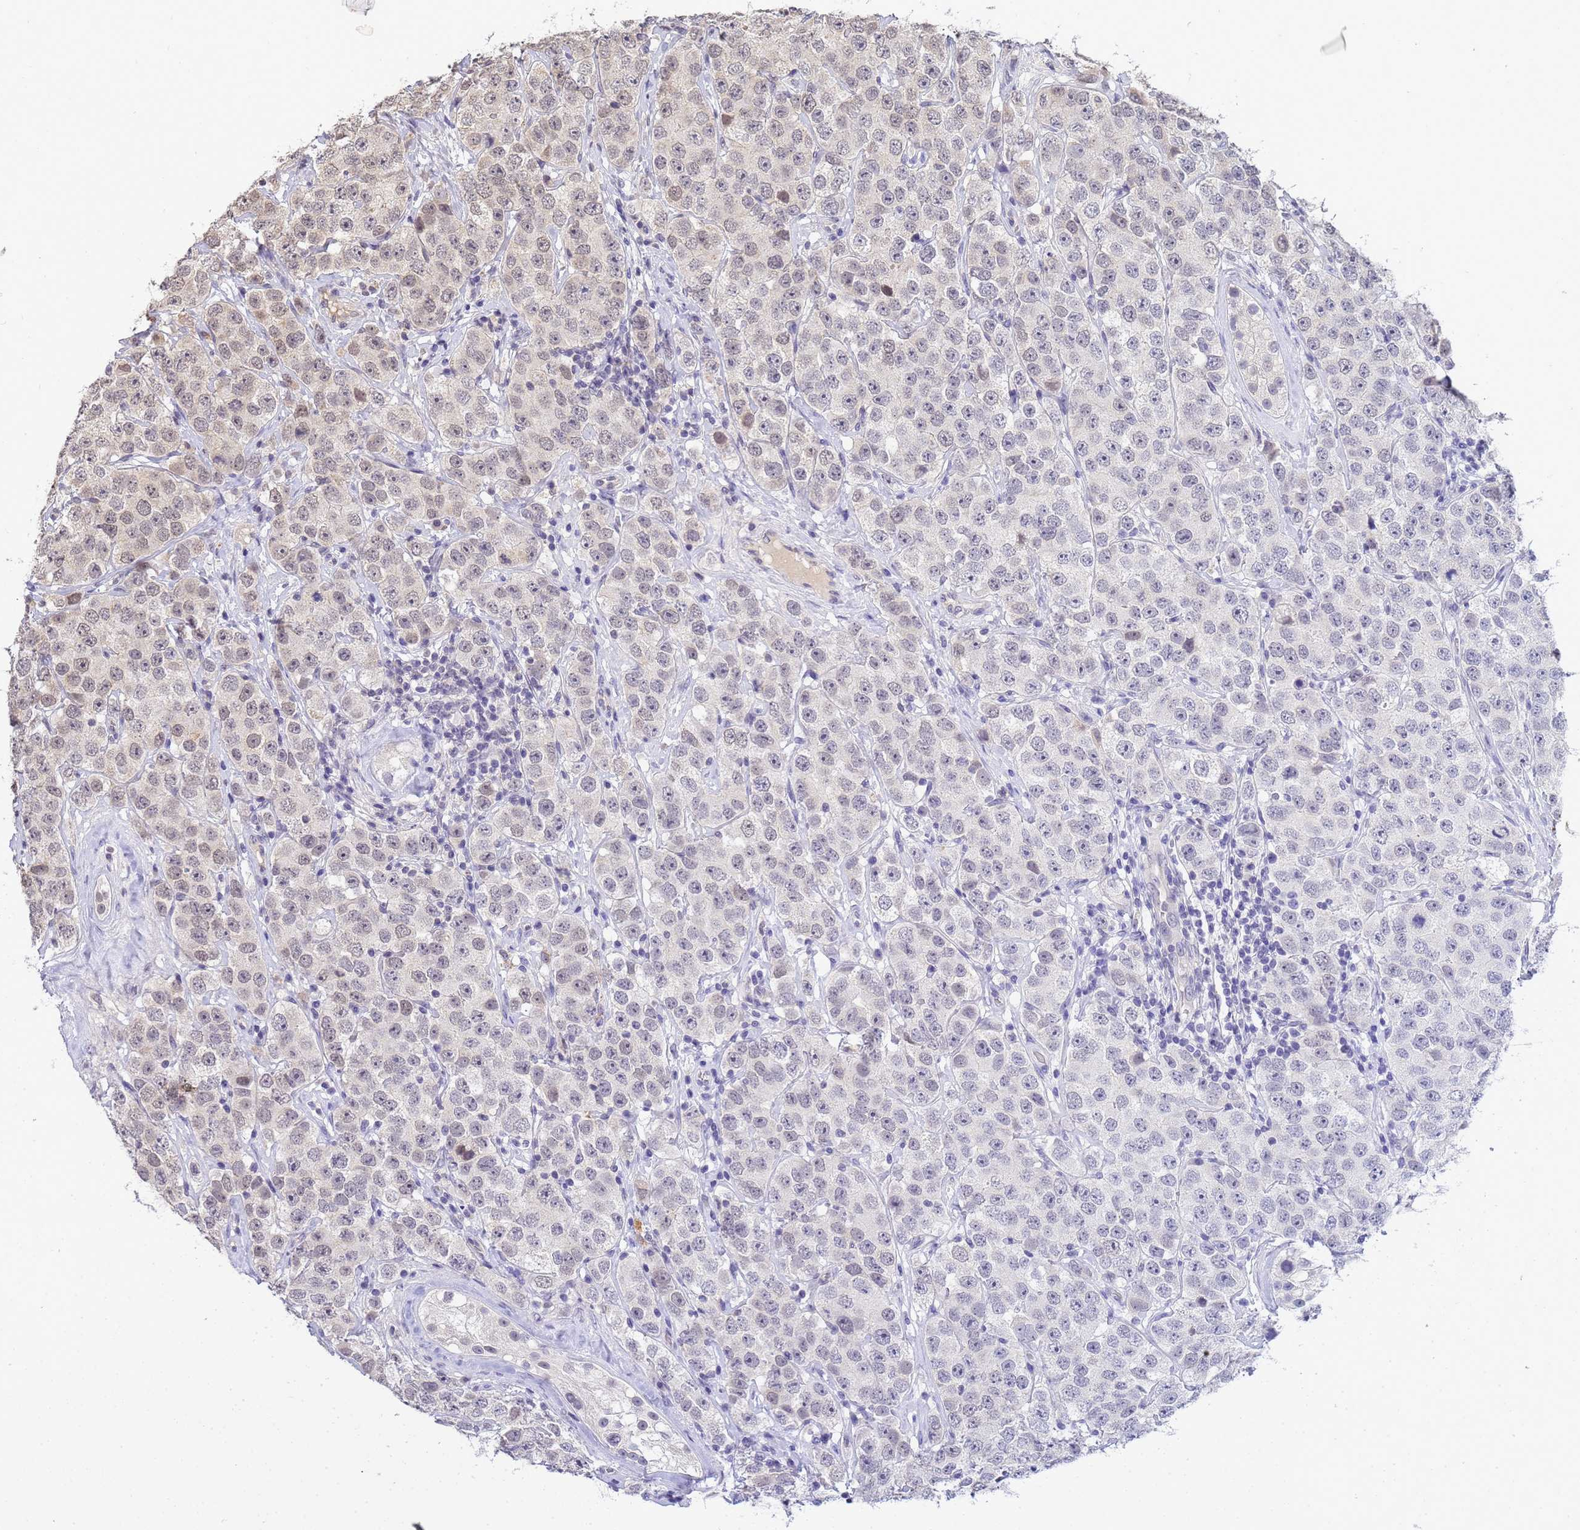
{"staining": {"intensity": "weak", "quantity": "<25%", "location": "nuclear"}, "tissue": "testis cancer", "cell_type": "Tumor cells", "image_type": "cancer", "snomed": [{"axis": "morphology", "description": "Seminoma, NOS"}, {"axis": "topography", "description": "Testis"}], "caption": "High power microscopy photomicrograph of an immunohistochemistry (IHC) micrograph of seminoma (testis), revealing no significant expression in tumor cells.", "gene": "MYL7", "patient": {"sex": "male", "age": 28}}